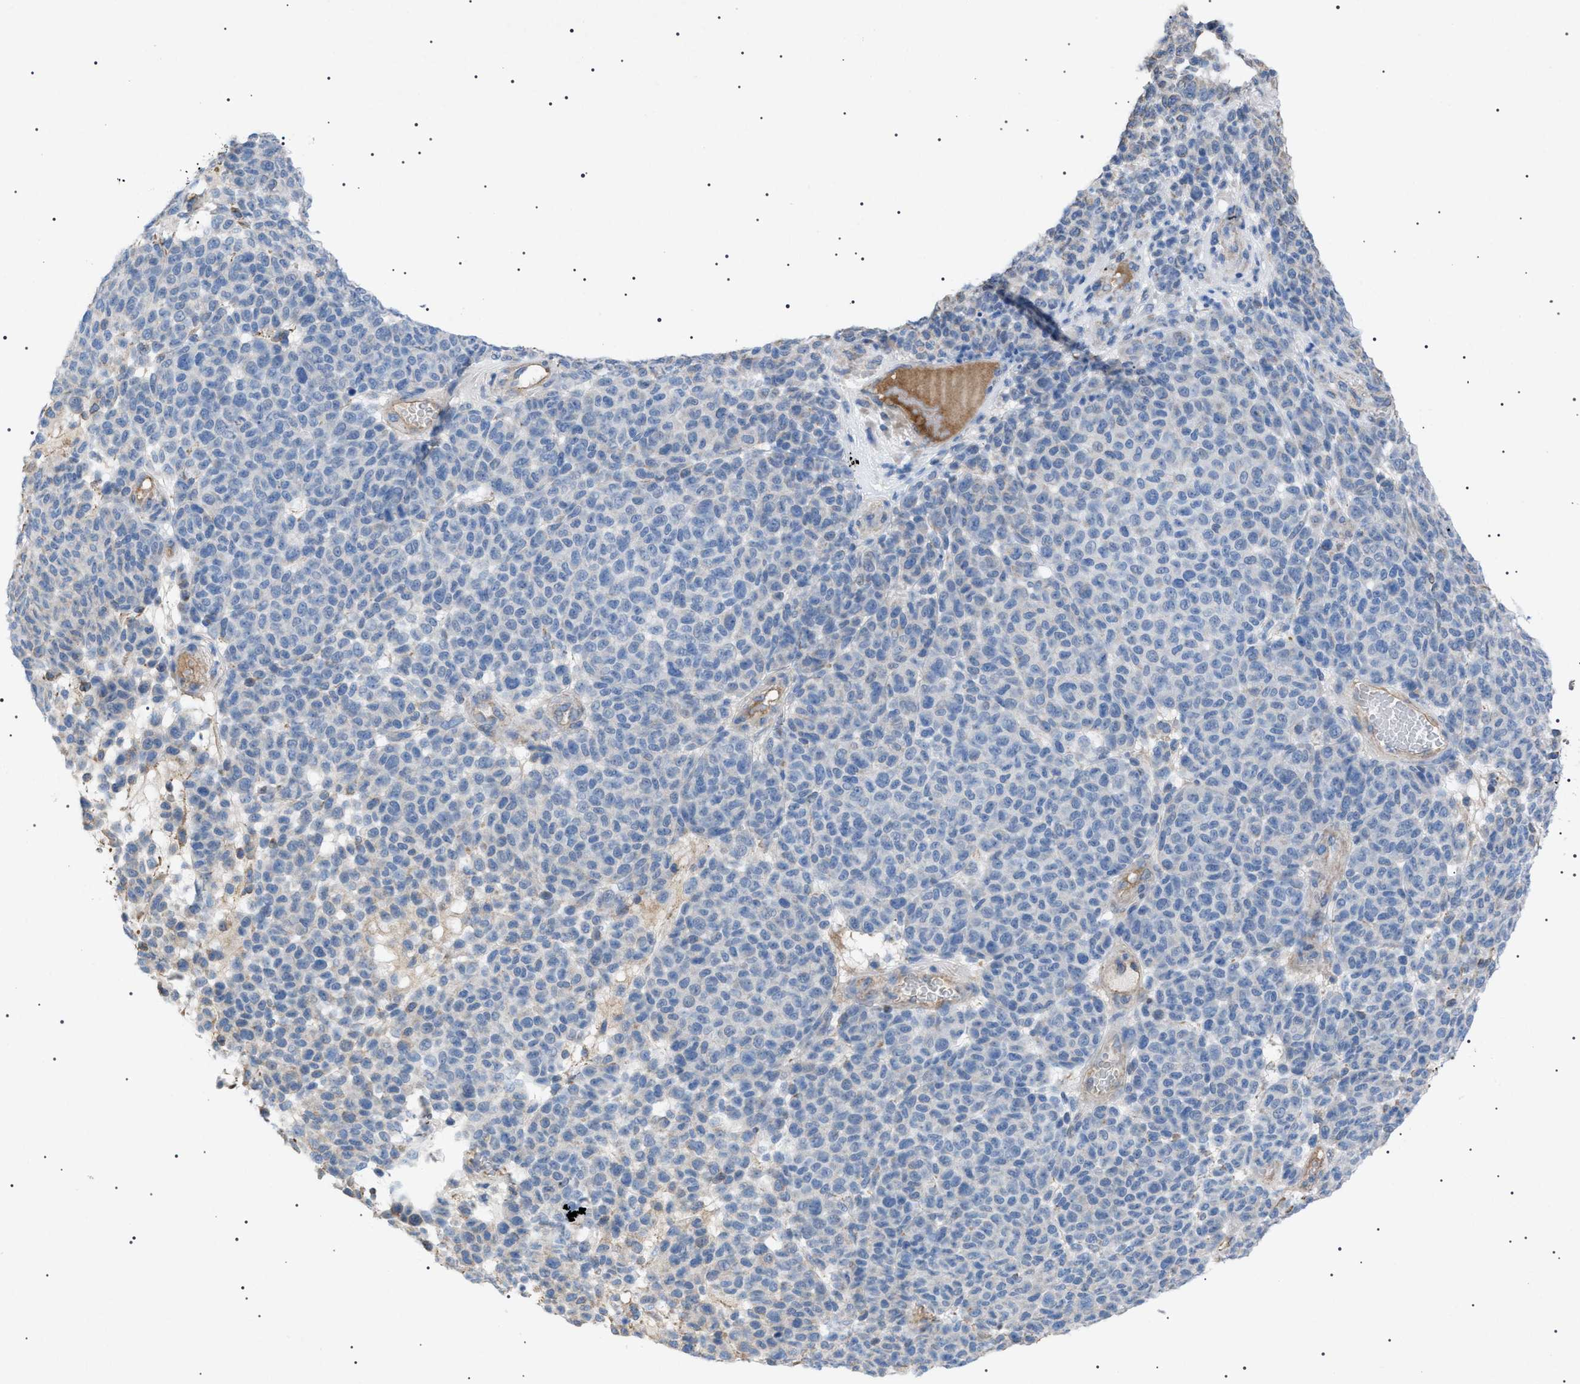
{"staining": {"intensity": "negative", "quantity": "none", "location": "none"}, "tissue": "melanoma", "cell_type": "Tumor cells", "image_type": "cancer", "snomed": [{"axis": "morphology", "description": "Malignant melanoma, NOS"}, {"axis": "topography", "description": "Skin"}], "caption": "Immunohistochemistry (IHC) of human malignant melanoma reveals no staining in tumor cells. (DAB immunohistochemistry with hematoxylin counter stain).", "gene": "ADAMTS1", "patient": {"sex": "male", "age": 59}}